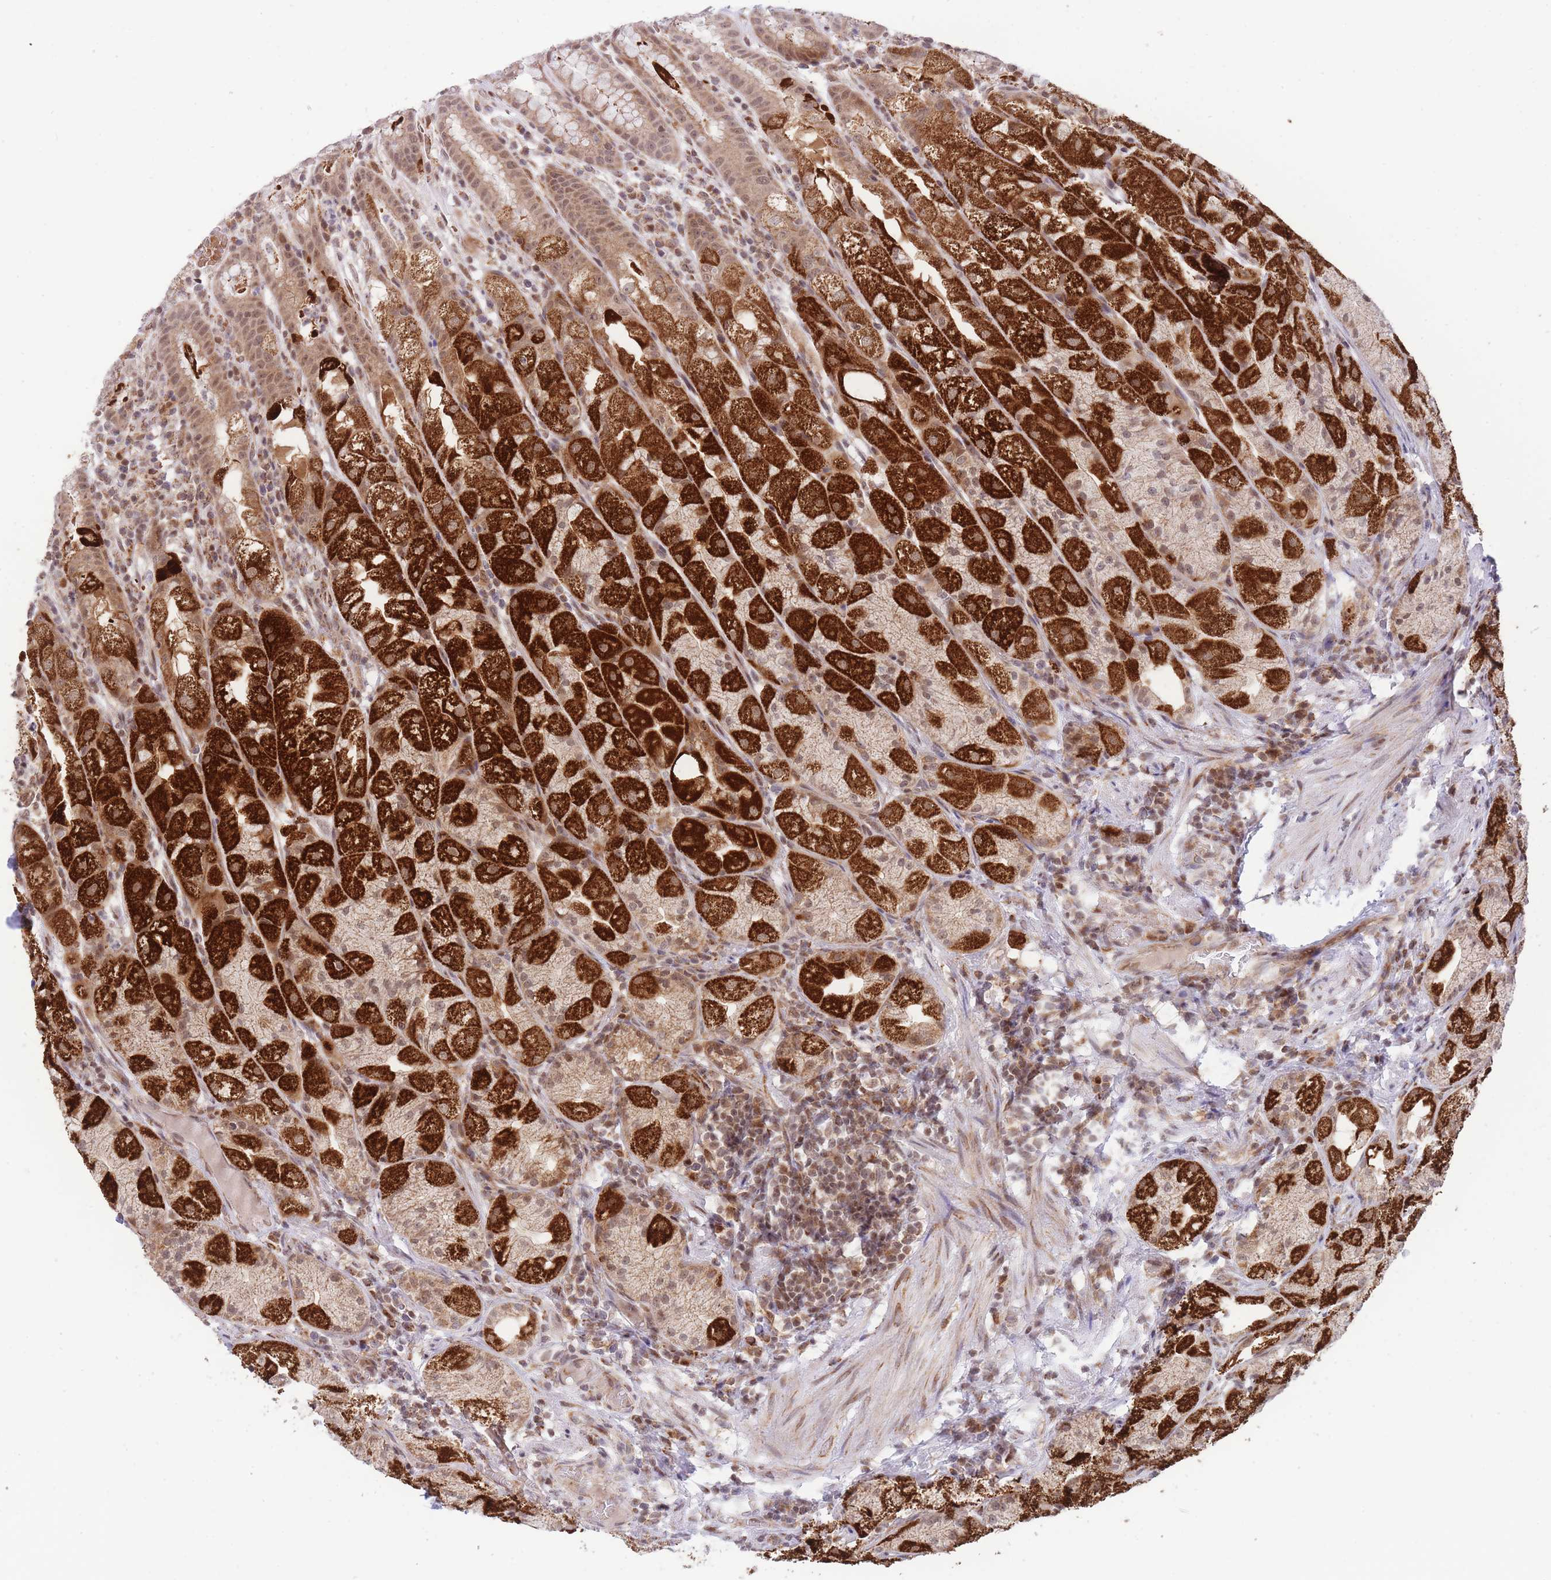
{"staining": {"intensity": "strong", "quantity": ">75%", "location": "cytoplasmic/membranous,nuclear"}, "tissue": "stomach", "cell_type": "Glandular cells", "image_type": "normal", "snomed": [{"axis": "morphology", "description": "Normal tissue, NOS"}, {"axis": "topography", "description": "Stomach, upper"}], "caption": "Immunohistochemistry (IHC) histopathology image of unremarkable human stomach stained for a protein (brown), which displays high levels of strong cytoplasmic/membranous,nuclear expression in approximately >75% of glandular cells.", "gene": "BOD1L1", "patient": {"sex": "male", "age": 52}}